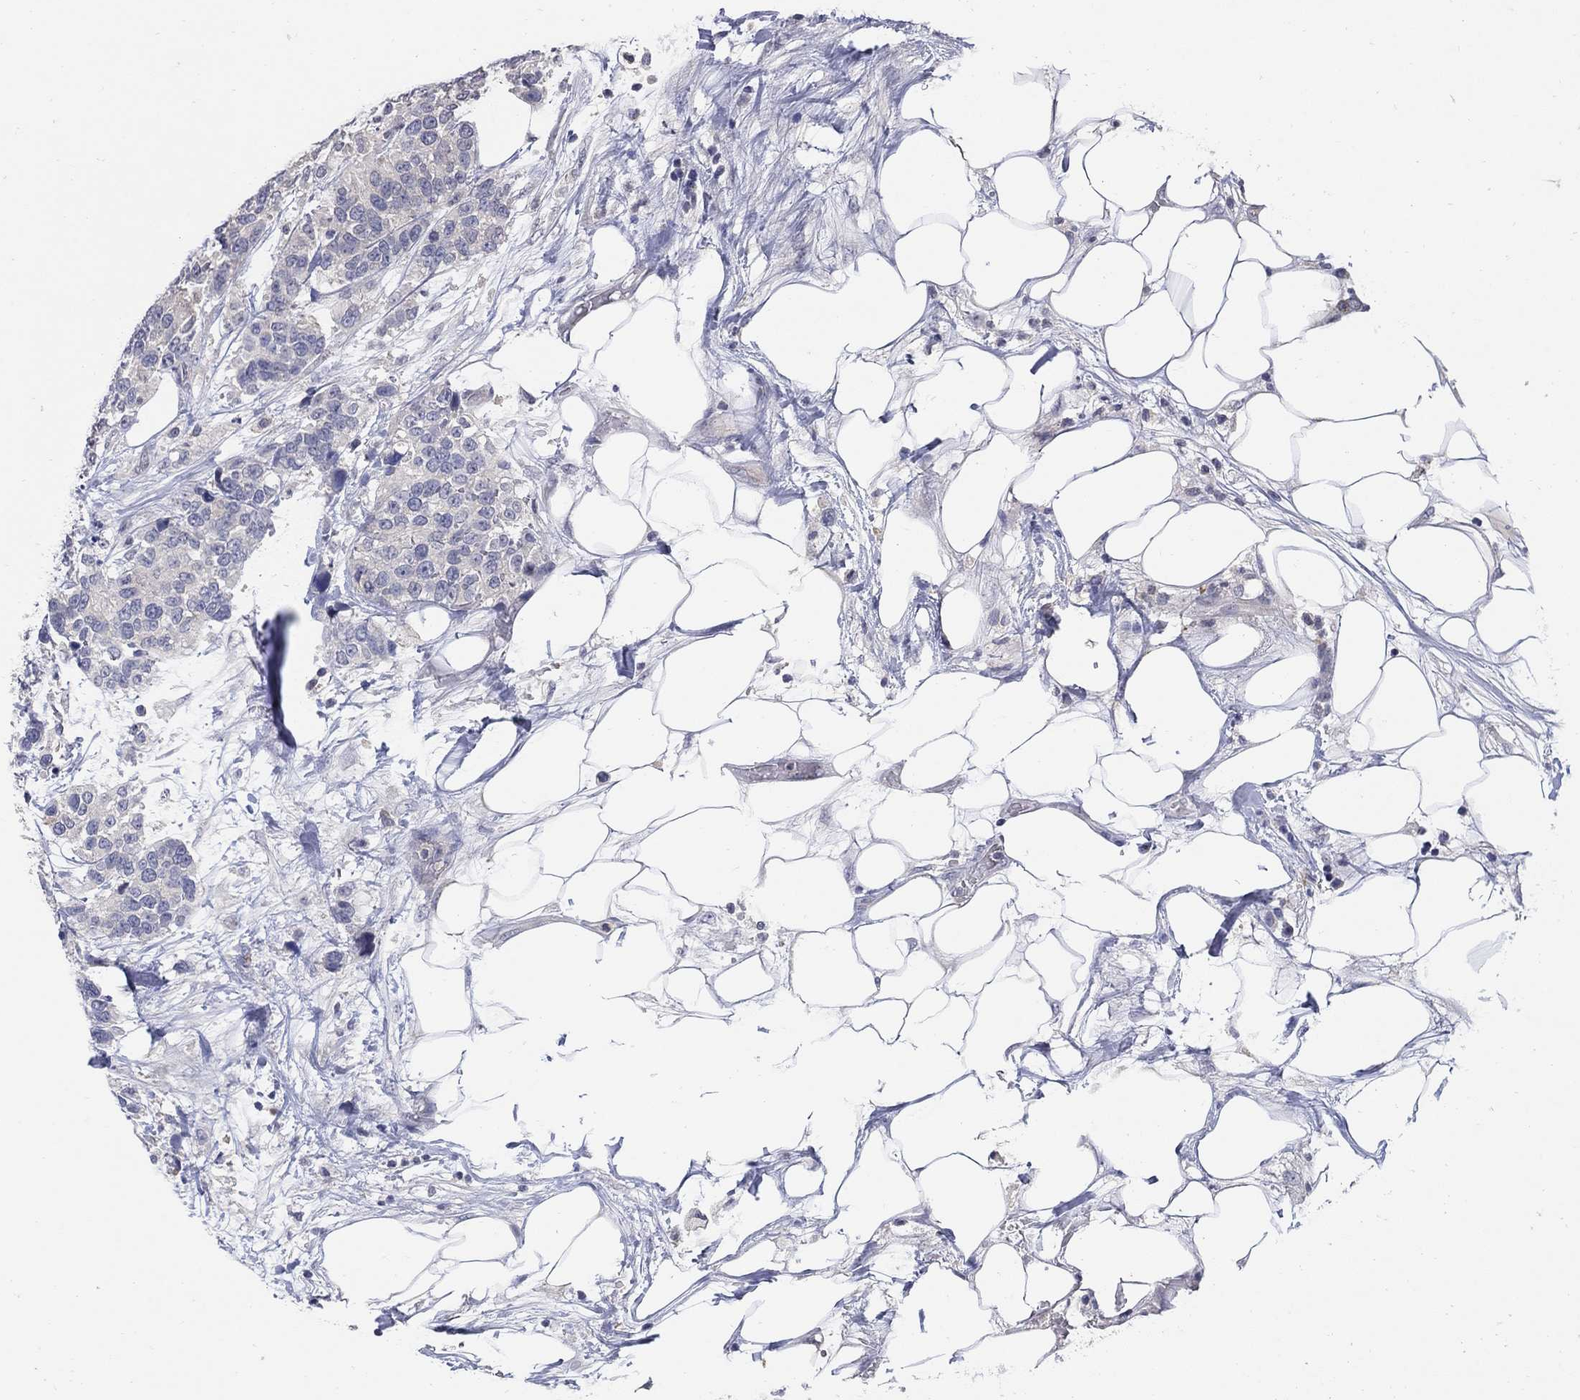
{"staining": {"intensity": "negative", "quantity": "none", "location": "none"}, "tissue": "urothelial cancer", "cell_type": "Tumor cells", "image_type": "cancer", "snomed": [{"axis": "morphology", "description": "Urothelial carcinoma, High grade"}, {"axis": "topography", "description": "Urinary bladder"}], "caption": "High magnification brightfield microscopy of urothelial cancer stained with DAB (brown) and counterstained with hematoxylin (blue): tumor cells show no significant expression. The staining is performed using DAB brown chromogen with nuclei counter-stained in using hematoxylin.", "gene": "CETN1", "patient": {"sex": "male", "age": 77}}